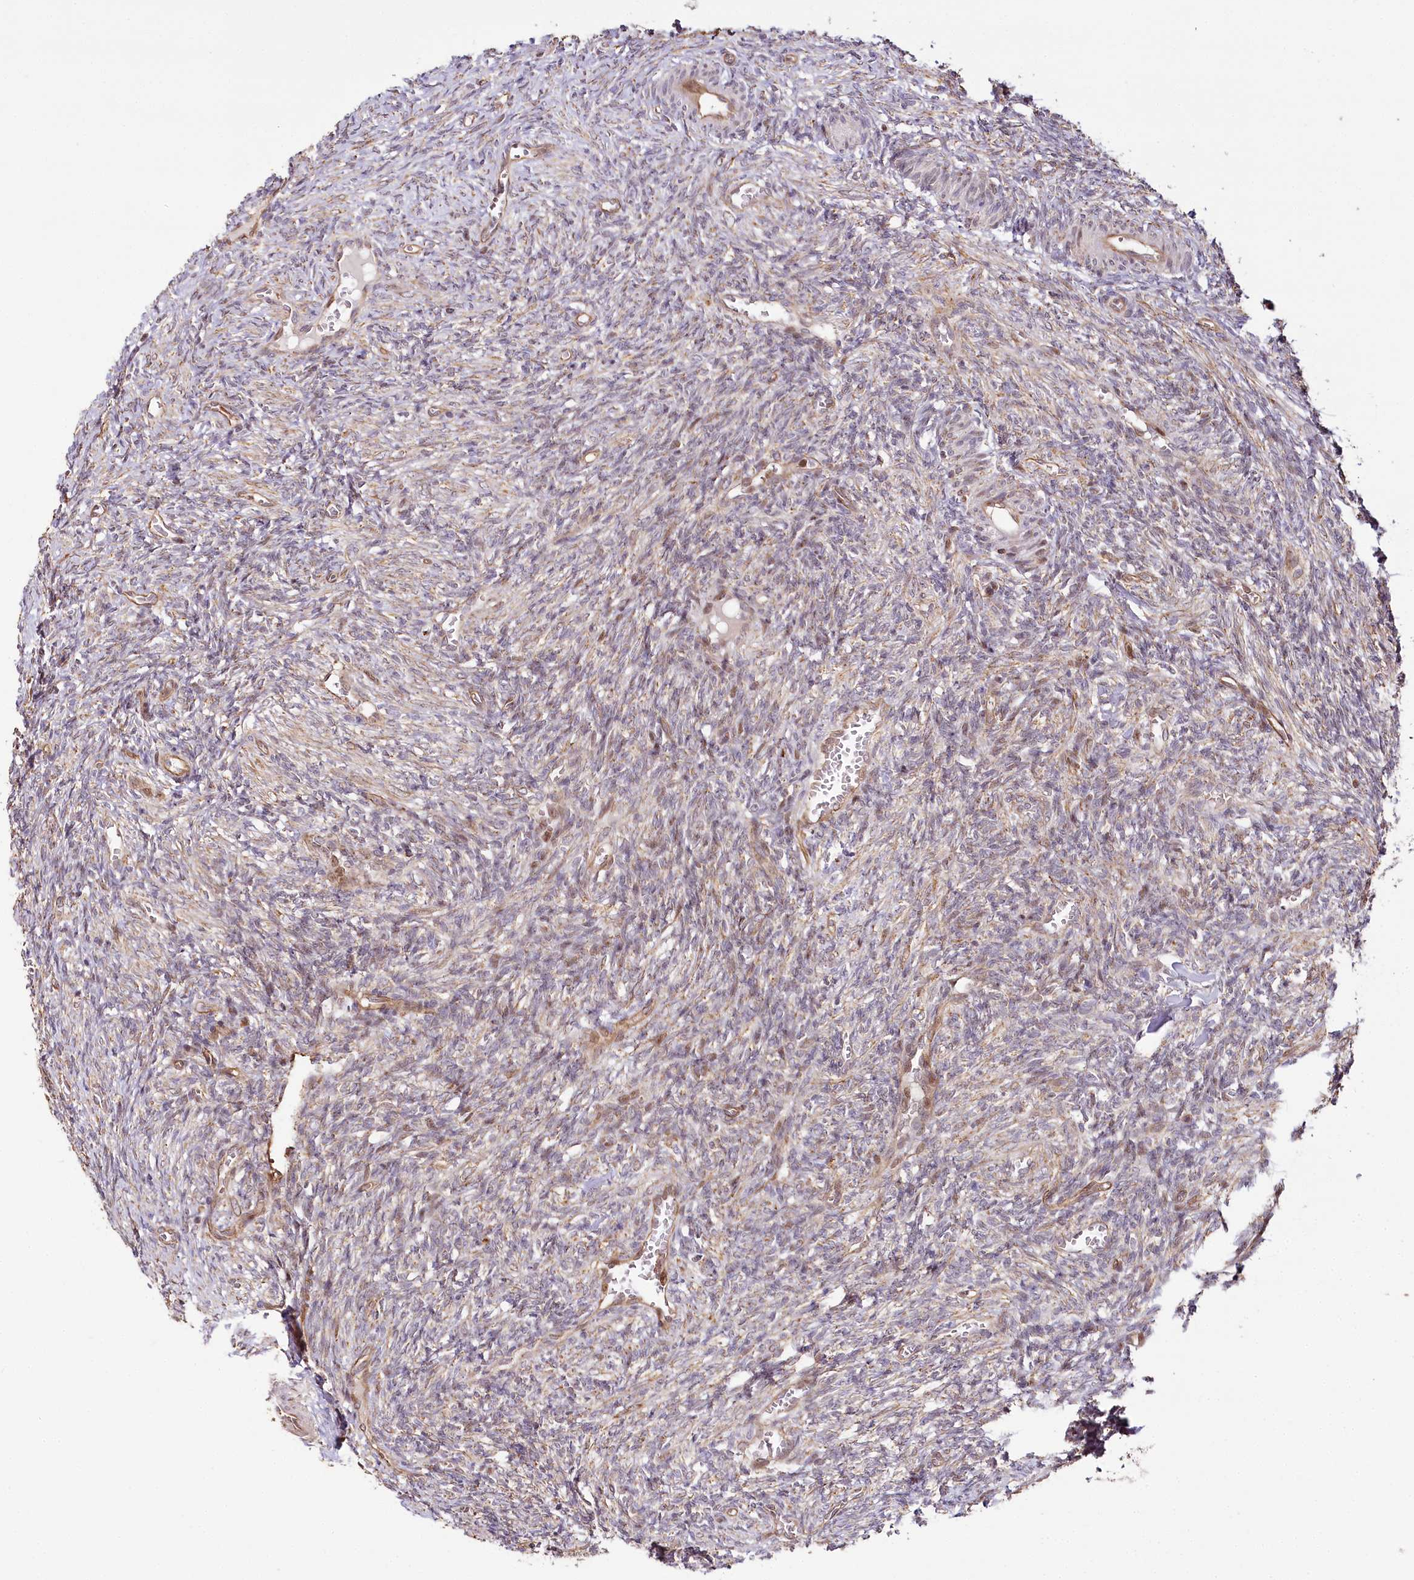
{"staining": {"intensity": "negative", "quantity": "none", "location": "none"}, "tissue": "ovary", "cell_type": "Ovarian stroma cells", "image_type": "normal", "snomed": [{"axis": "morphology", "description": "Normal tissue, NOS"}, {"axis": "topography", "description": "Ovary"}], "caption": "Immunohistochemistry (IHC) photomicrograph of unremarkable ovary stained for a protein (brown), which demonstrates no expression in ovarian stroma cells. The staining was performed using DAB (3,3'-diaminobenzidine) to visualize the protein expression in brown, while the nuclei were stained in blue with hematoxylin (Magnification: 20x).", "gene": "COPG1", "patient": {"sex": "female", "age": 27}}